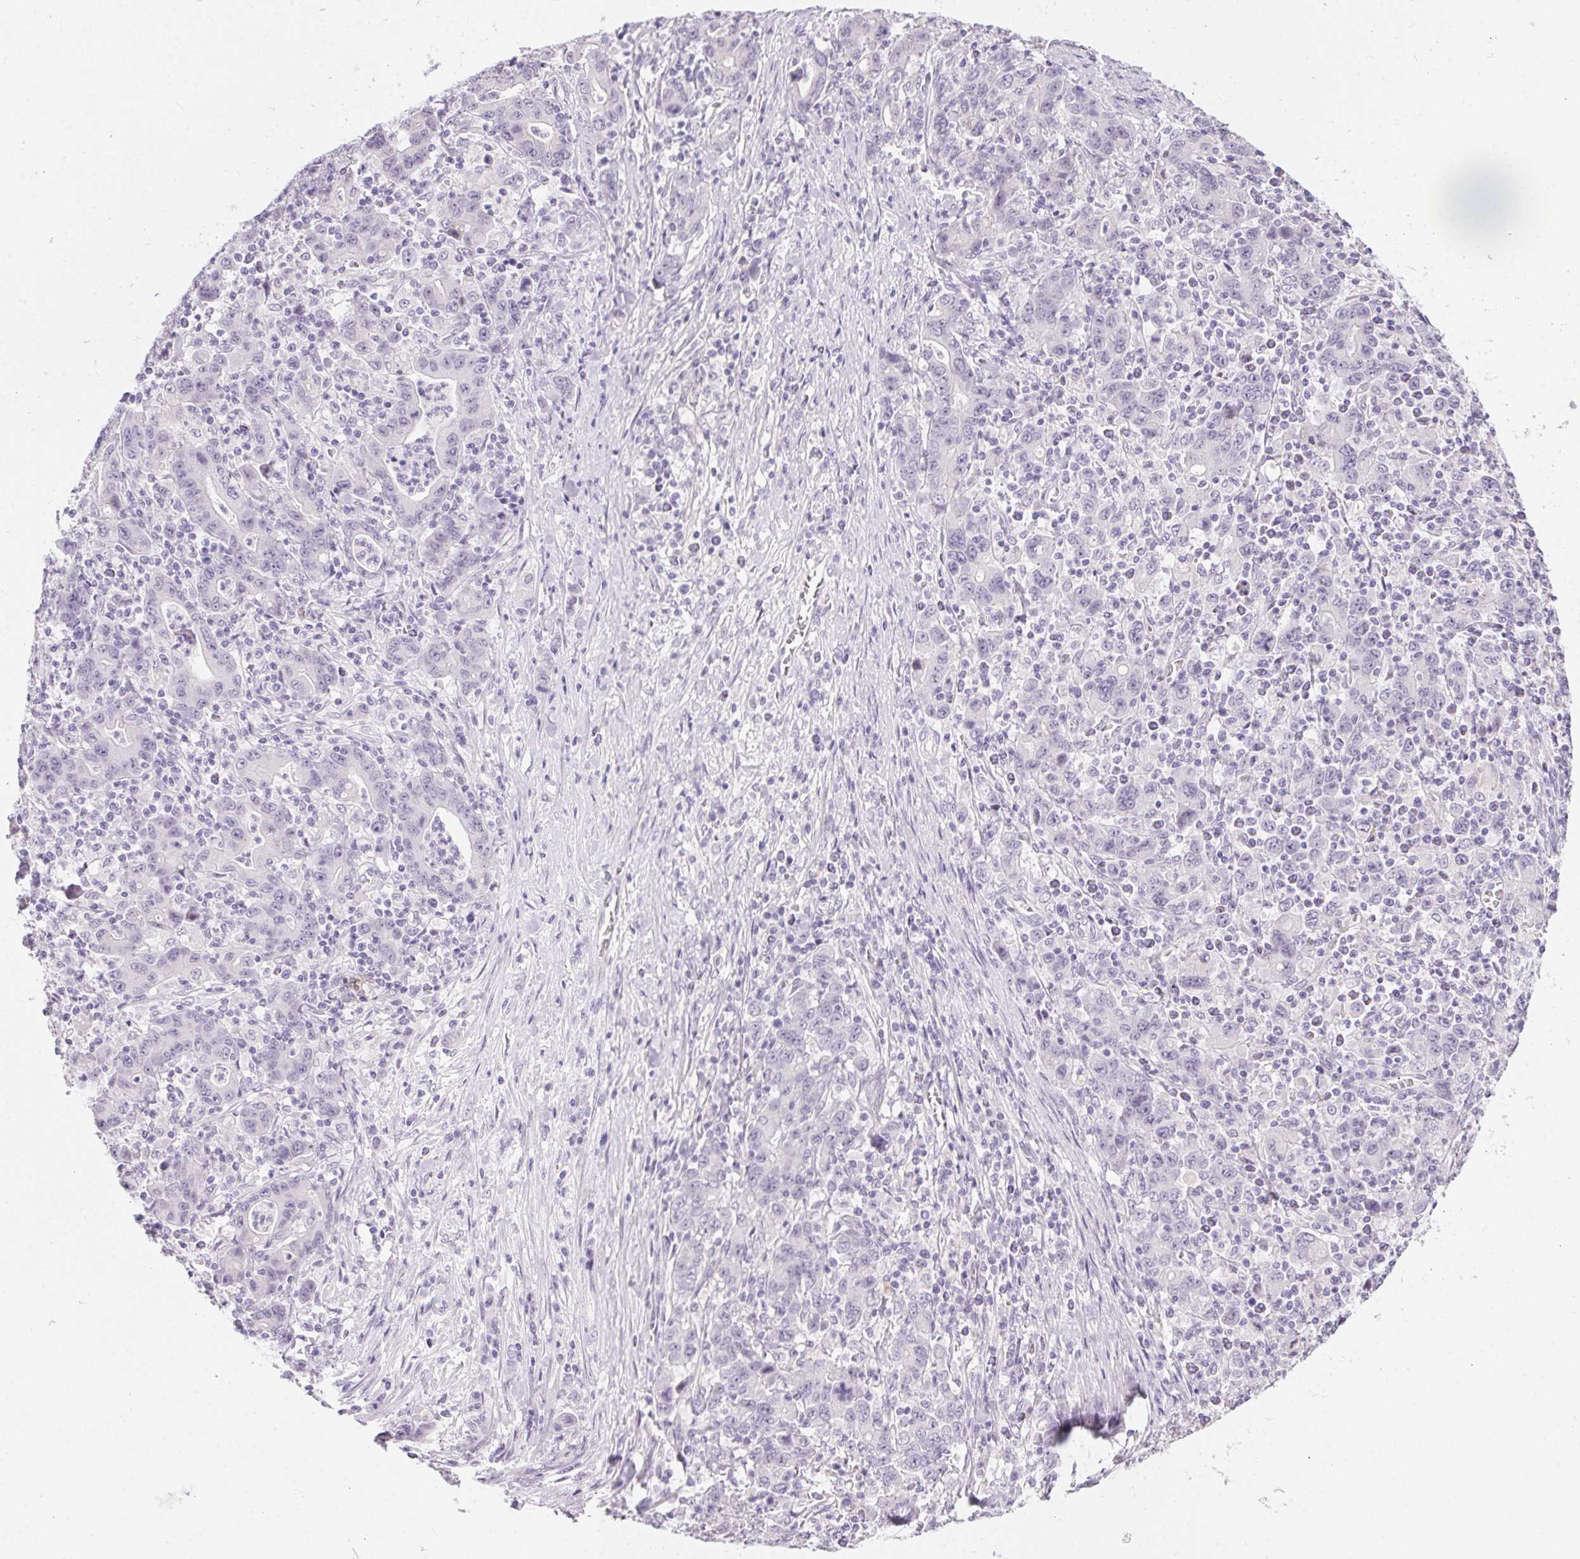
{"staining": {"intensity": "negative", "quantity": "none", "location": "none"}, "tissue": "stomach cancer", "cell_type": "Tumor cells", "image_type": "cancer", "snomed": [{"axis": "morphology", "description": "Adenocarcinoma, NOS"}, {"axis": "topography", "description": "Stomach, upper"}], "caption": "DAB (3,3'-diaminobenzidine) immunohistochemical staining of stomach cancer displays no significant positivity in tumor cells.", "gene": "MORC1", "patient": {"sex": "male", "age": 69}}